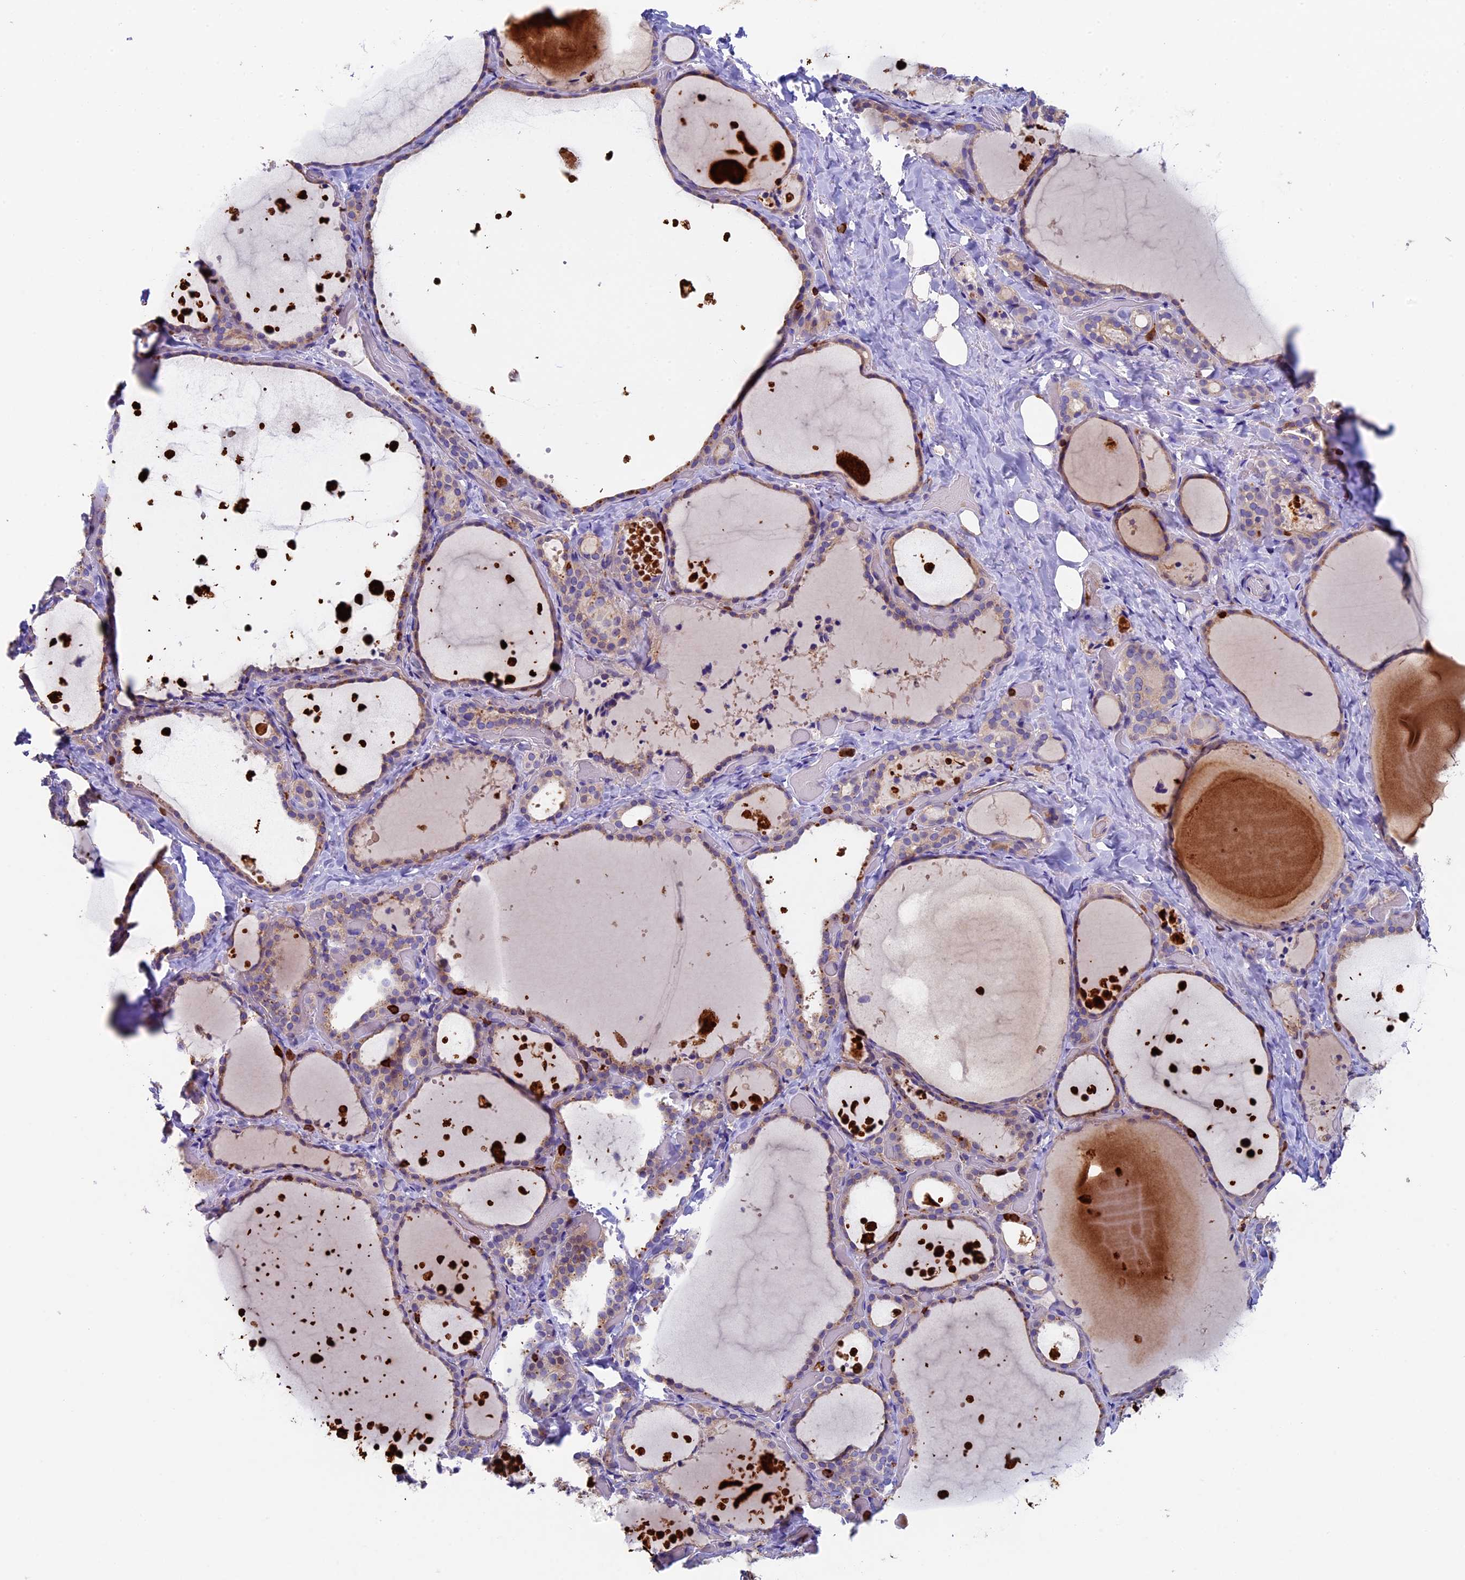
{"staining": {"intensity": "weak", "quantity": "<25%", "location": "cytoplasmic/membranous"}, "tissue": "thyroid gland", "cell_type": "Glandular cells", "image_type": "normal", "snomed": [{"axis": "morphology", "description": "Normal tissue, NOS"}, {"axis": "topography", "description": "Thyroid gland"}], "caption": "IHC histopathology image of benign human thyroid gland stained for a protein (brown), which reveals no staining in glandular cells.", "gene": "ADAT1", "patient": {"sex": "female", "age": 44}}